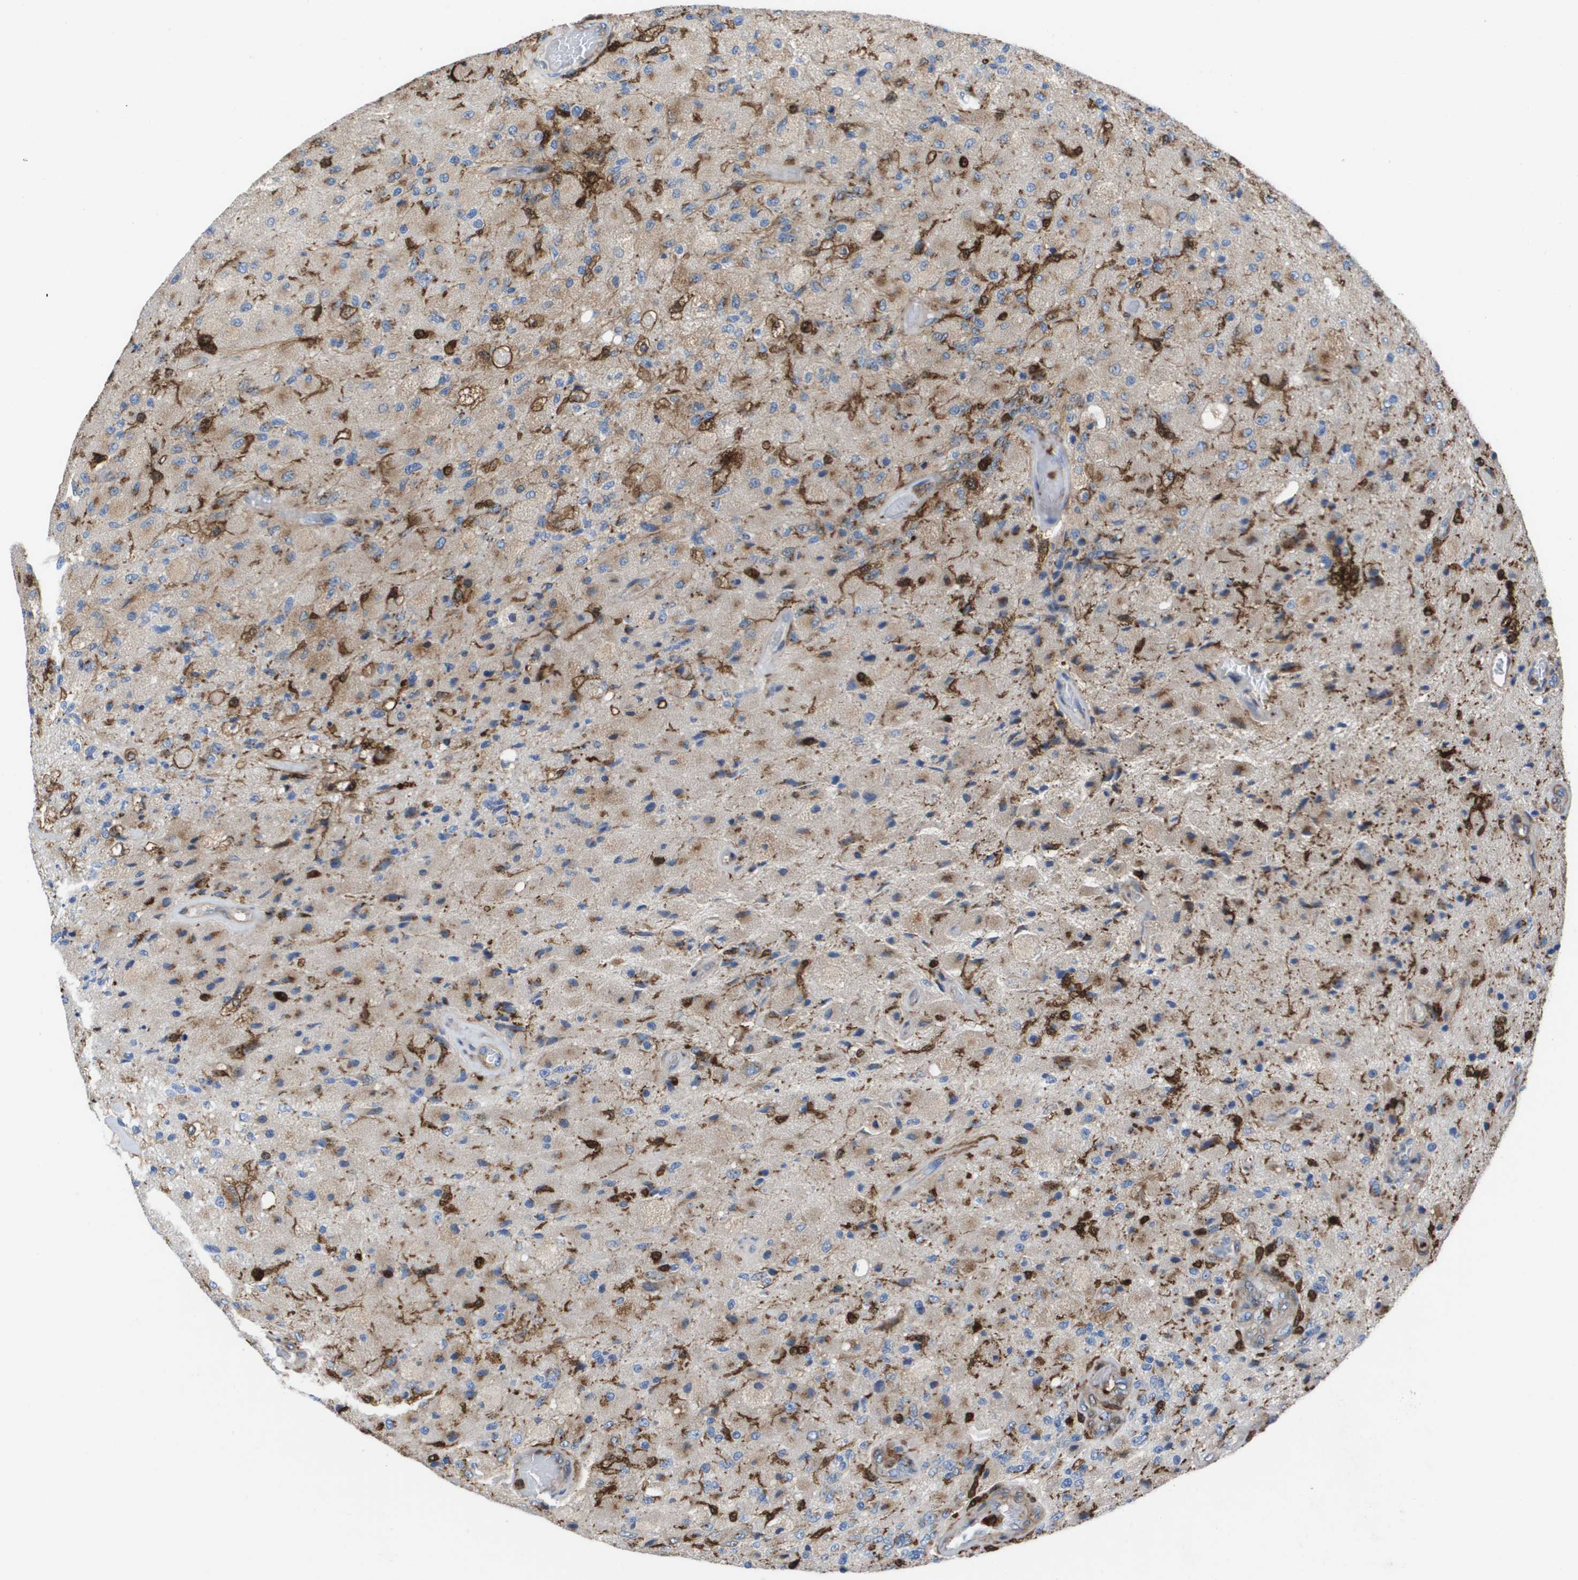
{"staining": {"intensity": "weak", "quantity": "25%-75%", "location": "cytoplasmic/membranous"}, "tissue": "glioma", "cell_type": "Tumor cells", "image_type": "cancer", "snomed": [{"axis": "morphology", "description": "Normal tissue, NOS"}, {"axis": "morphology", "description": "Glioma, malignant, High grade"}, {"axis": "topography", "description": "Cerebral cortex"}], "caption": "Malignant glioma (high-grade) was stained to show a protein in brown. There is low levels of weak cytoplasmic/membranous positivity in approximately 25%-75% of tumor cells. The staining was performed using DAB (3,3'-diaminobenzidine) to visualize the protein expression in brown, while the nuclei were stained in blue with hematoxylin (Magnification: 20x).", "gene": "SLC37A2", "patient": {"sex": "male", "age": 77}}